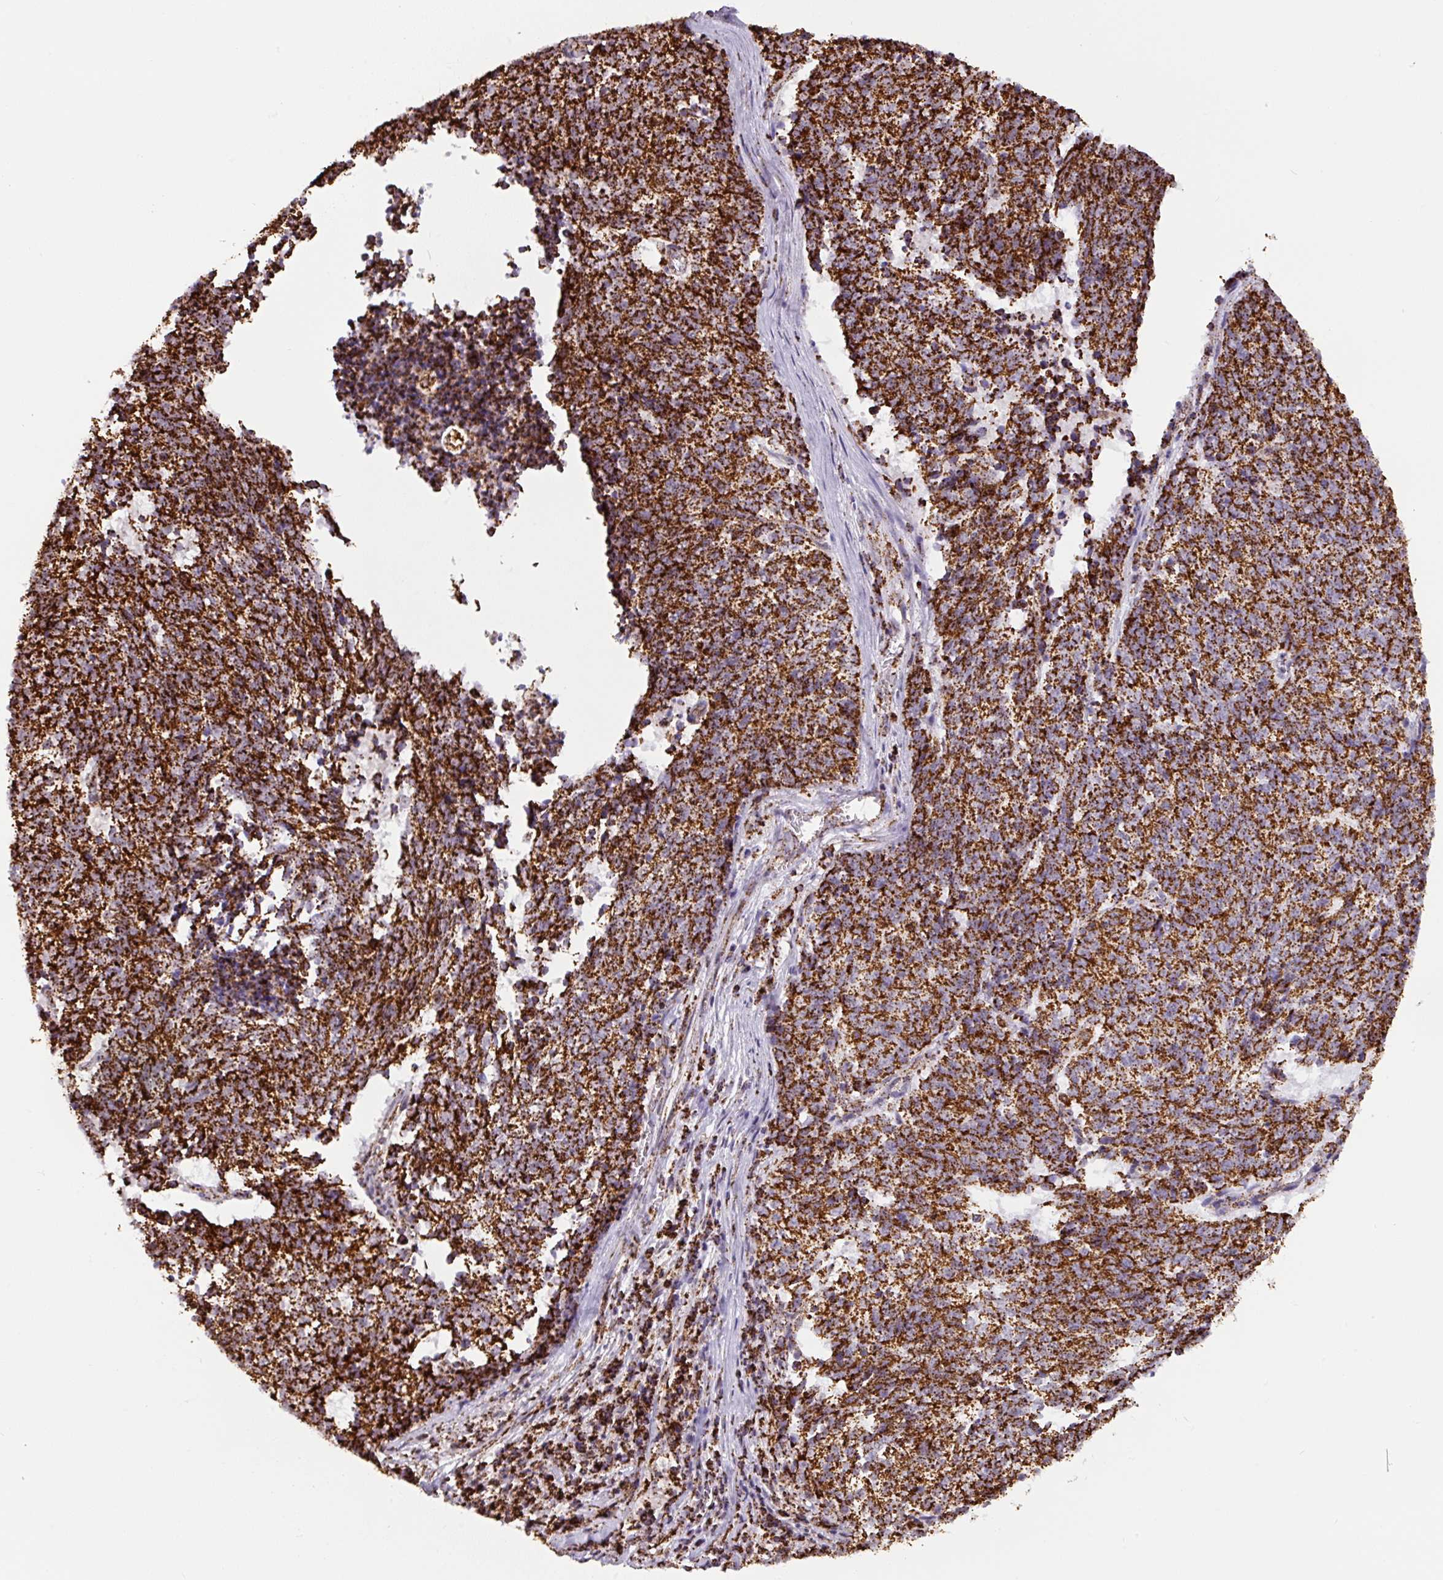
{"staining": {"intensity": "strong", "quantity": ">75%", "location": "cytoplasmic/membranous"}, "tissue": "cervical cancer", "cell_type": "Tumor cells", "image_type": "cancer", "snomed": [{"axis": "morphology", "description": "Squamous cell carcinoma, NOS"}, {"axis": "topography", "description": "Cervix"}], "caption": "This histopathology image displays cervical cancer stained with immunohistochemistry (IHC) to label a protein in brown. The cytoplasmic/membranous of tumor cells show strong positivity for the protein. Nuclei are counter-stained blue.", "gene": "ATP5F1A", "patient": {"sex": "female", "age": 29}}